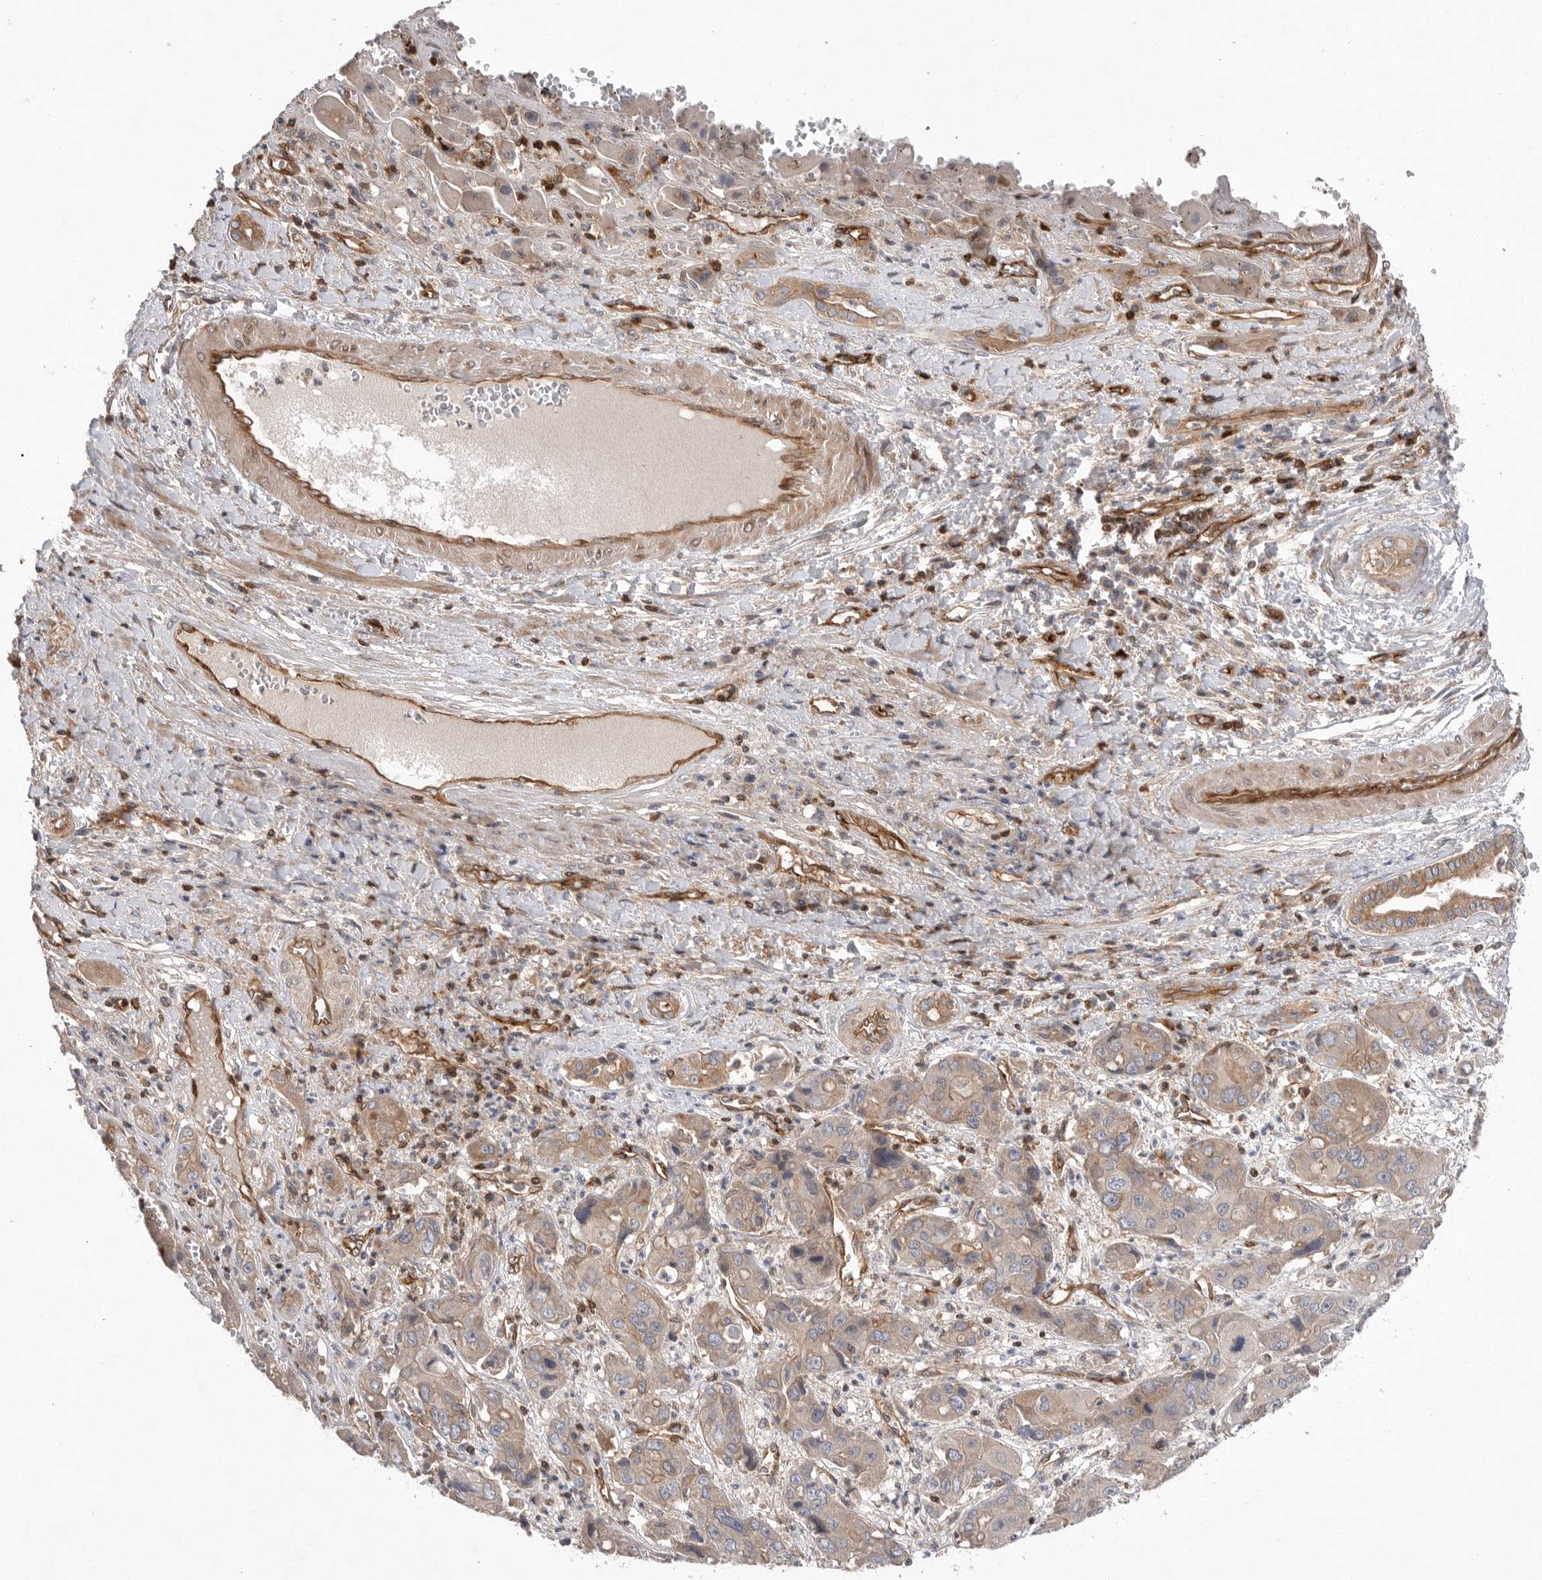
{"staining": {"intensity": "moderate", "quantity": "<25%", "location": "cytoplasmic/membranous"}, "tissue": "liver cancer", "cell_type": "Tumor cells", "image_type": "cancer", "snomed": [{"axis": "morphology", "description": "Cholangiocarcinoma"}, {"axis": "topography", "description": "Liver"}], "caption": "A brown stain highlights moderate cytoplasmic/membranous staining of a protein in liver cholangiocarcinoma tumor cells.", "gene": "PRKCH", "patient": {"sex": "male", "age": 67}}